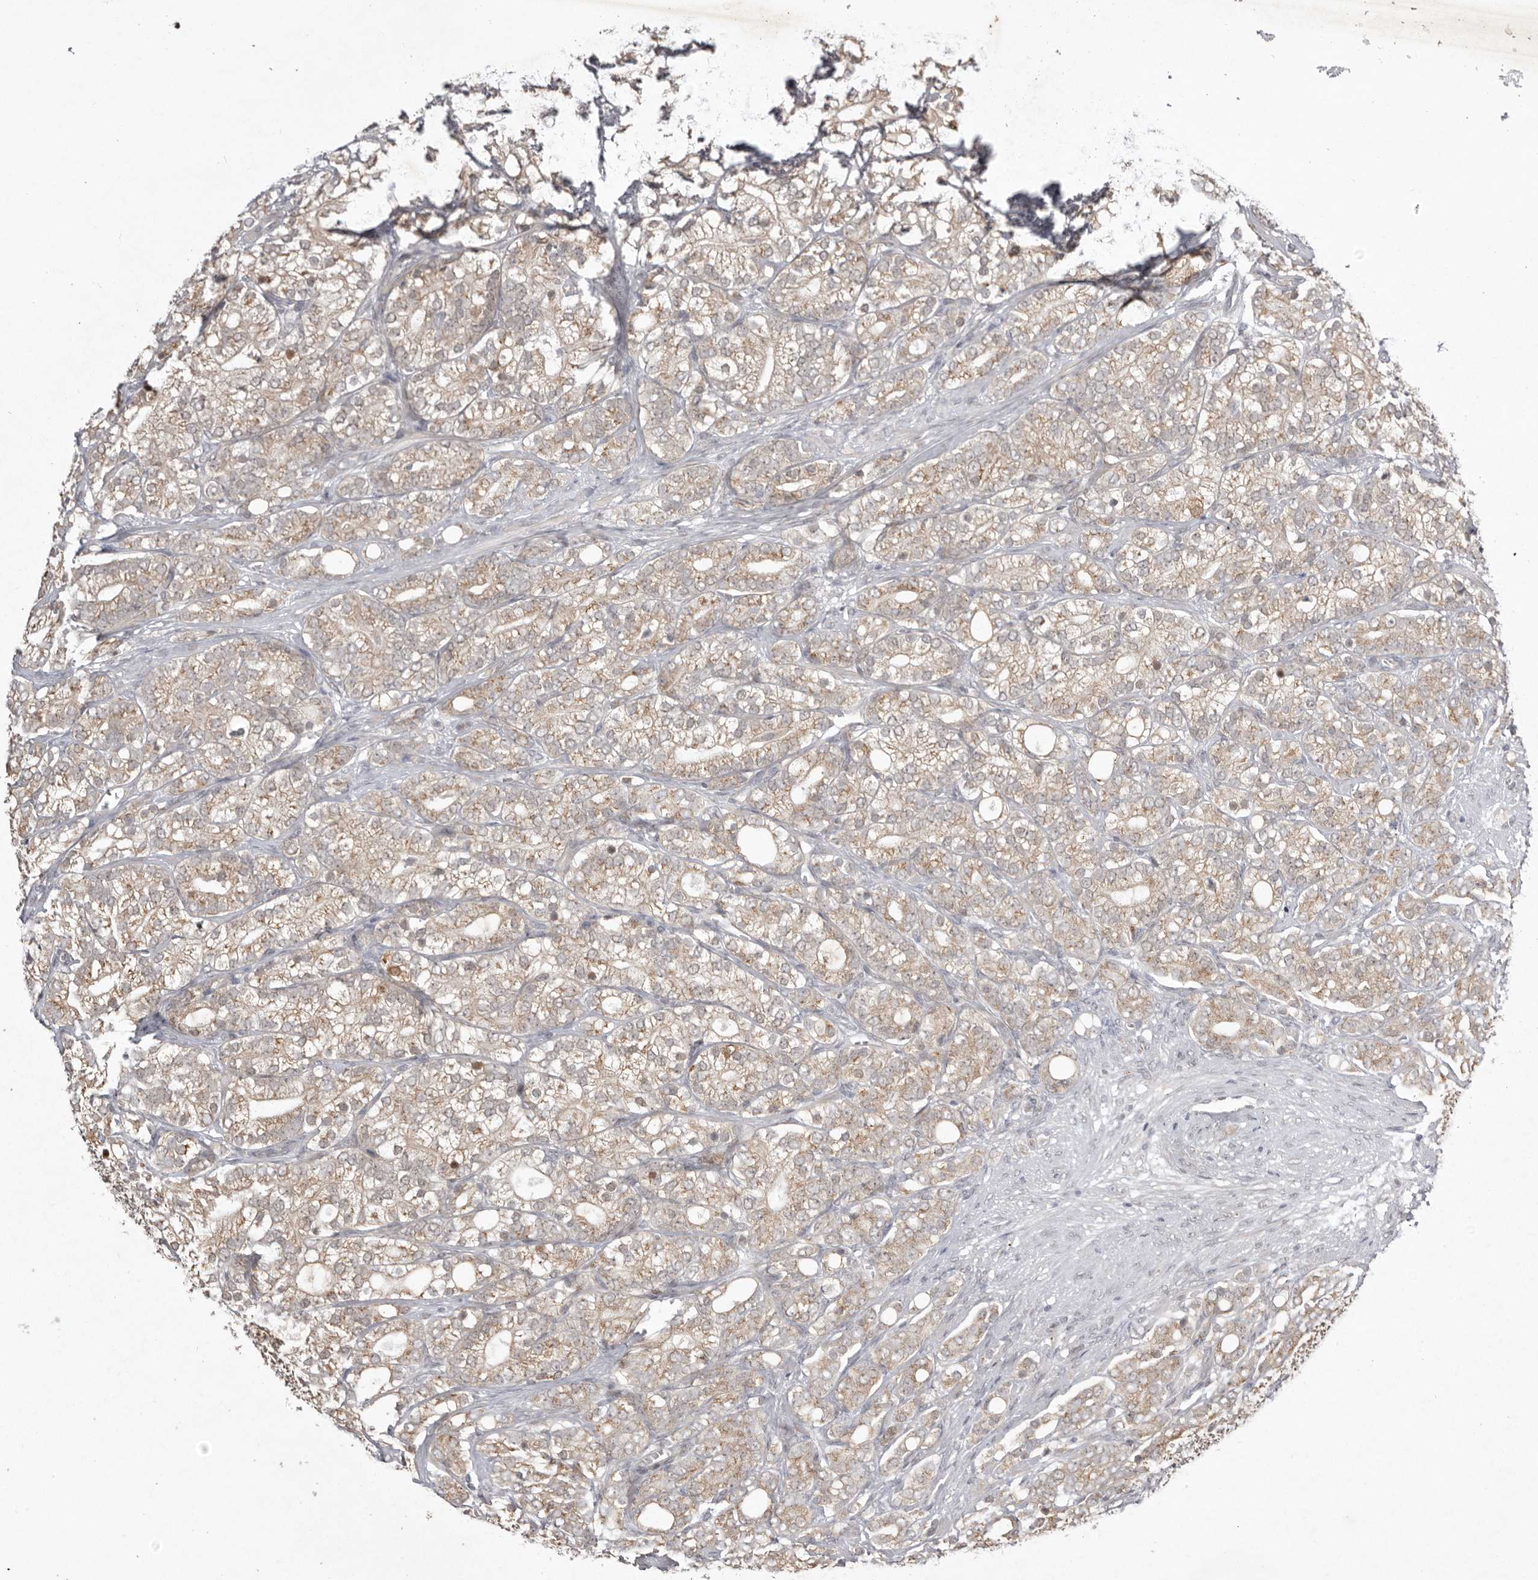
{"staining": {"intensity": "moderate", "quantity": ">75%", "location": "cytoplasmic/membranous"}, "tissue": "prostate cancer", "cell_type": "Tumor cells", "image_type": "cancer", "snomed": [{"axis": "morphology", "description": "Adenocarcinoma, High grade"}, {"axis": "topography", "description": "Prostate"}], "caption": "Immunohistochemical staining of human prostate cancer (high-grade adenocarcinoma) displays medium levels of moderate cytoplasmic/membranous staining in approximately >75% of tumor cells. (DAB = brown stain, brightfield microscopy at high magnification).", "gene": "NSUN4", "patient": {"sex": "male", "age": 57}}